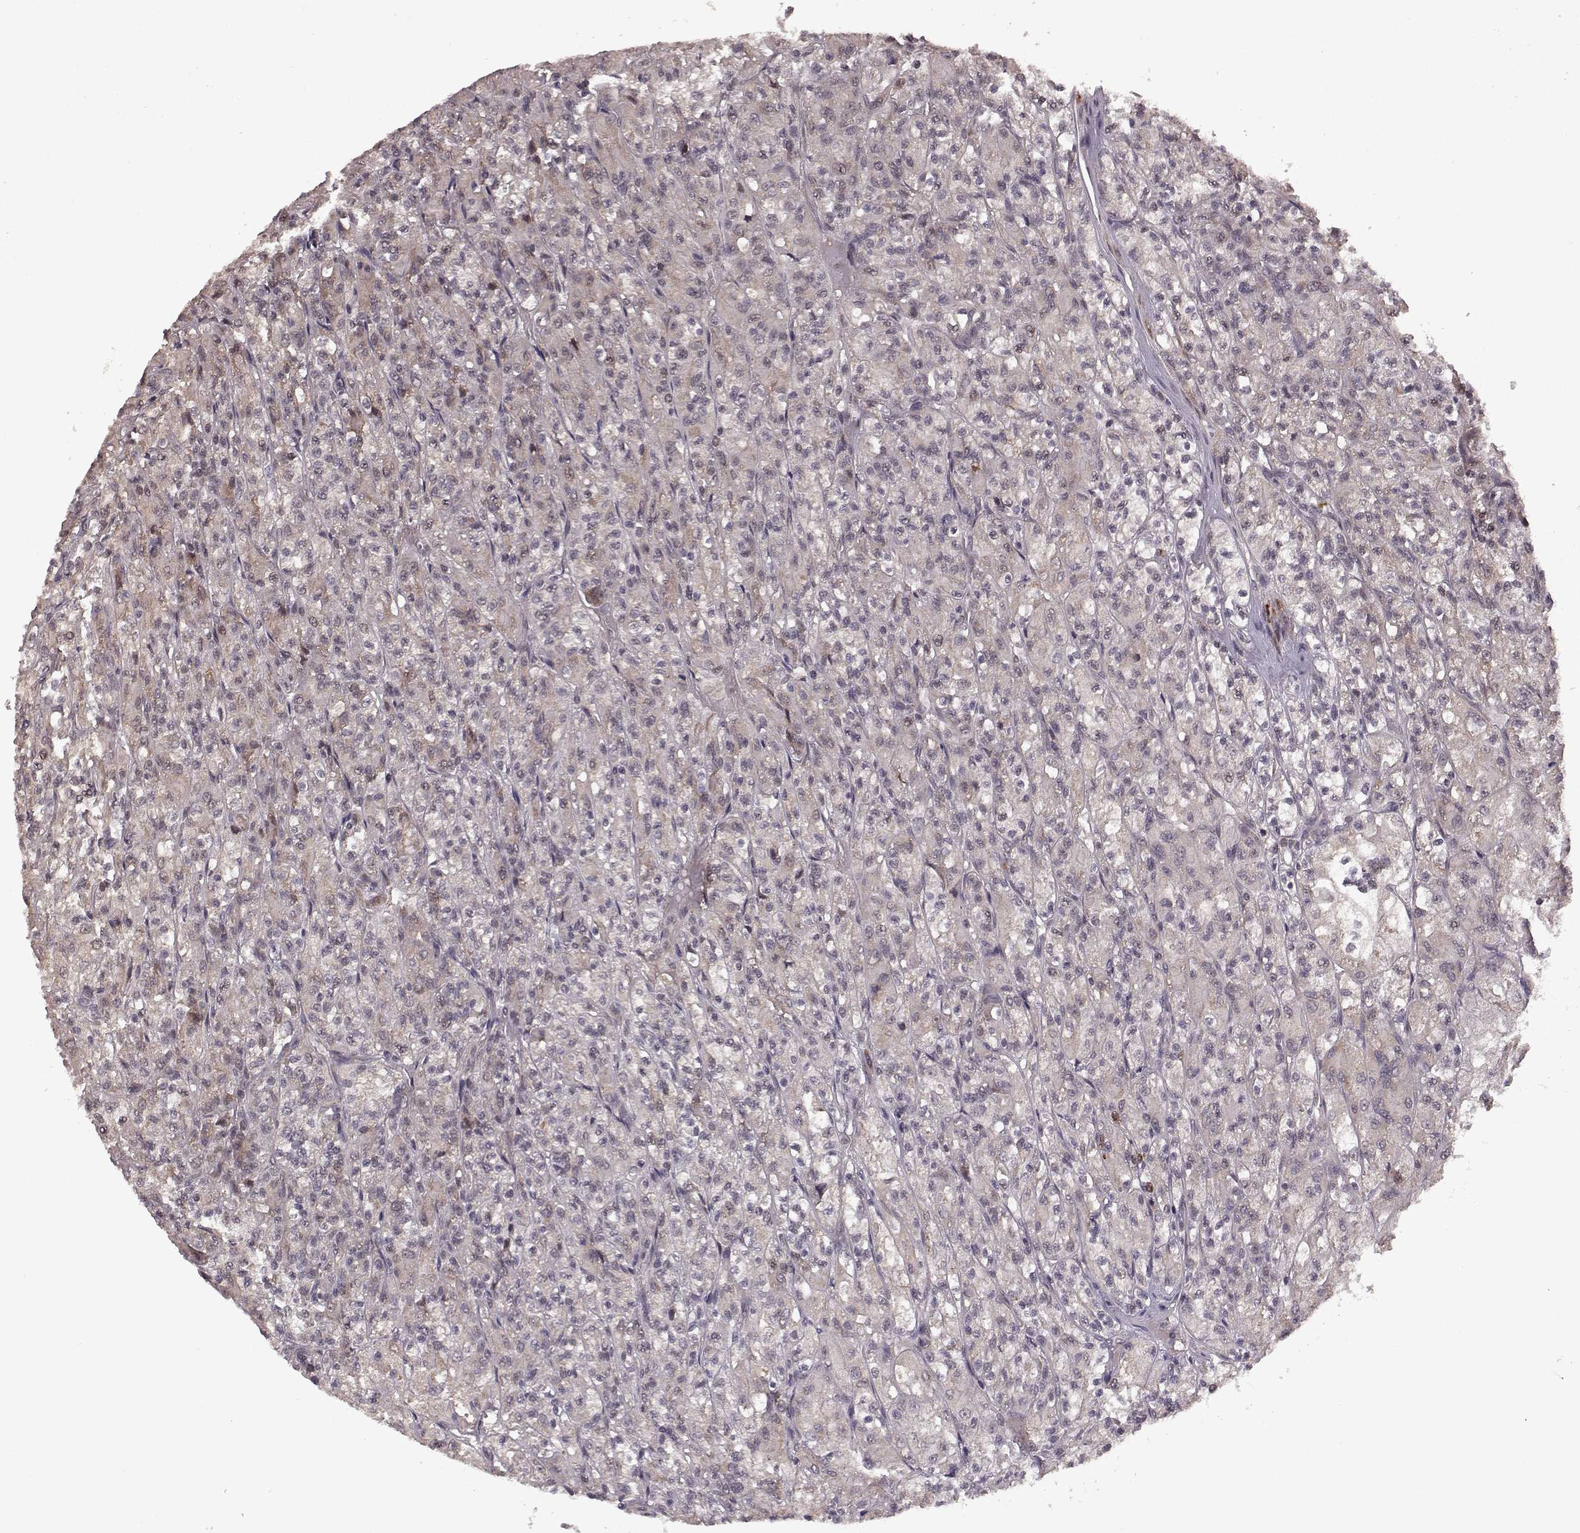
{"staining": {"intensity": "weak", "quantity": ">75%", "location": "cytoplasmic/membranous"}, "tissue": "renal cancer", "cell_type": "Tumor cells", "image_type": "cancer", "snomed": [{"axis": "morphology", "description": "Adenocarcinoma, NOS"}, {"axis": "topography", "description": "Kidney"}], "caption": "Renal cancer stained for a protein (brown) shows weak cytoplasmic/membranous positive expression in approximately >75% of tumor cells.", "gene": "ELOVL5", "patient": {"sex": "female", "age": 70}}